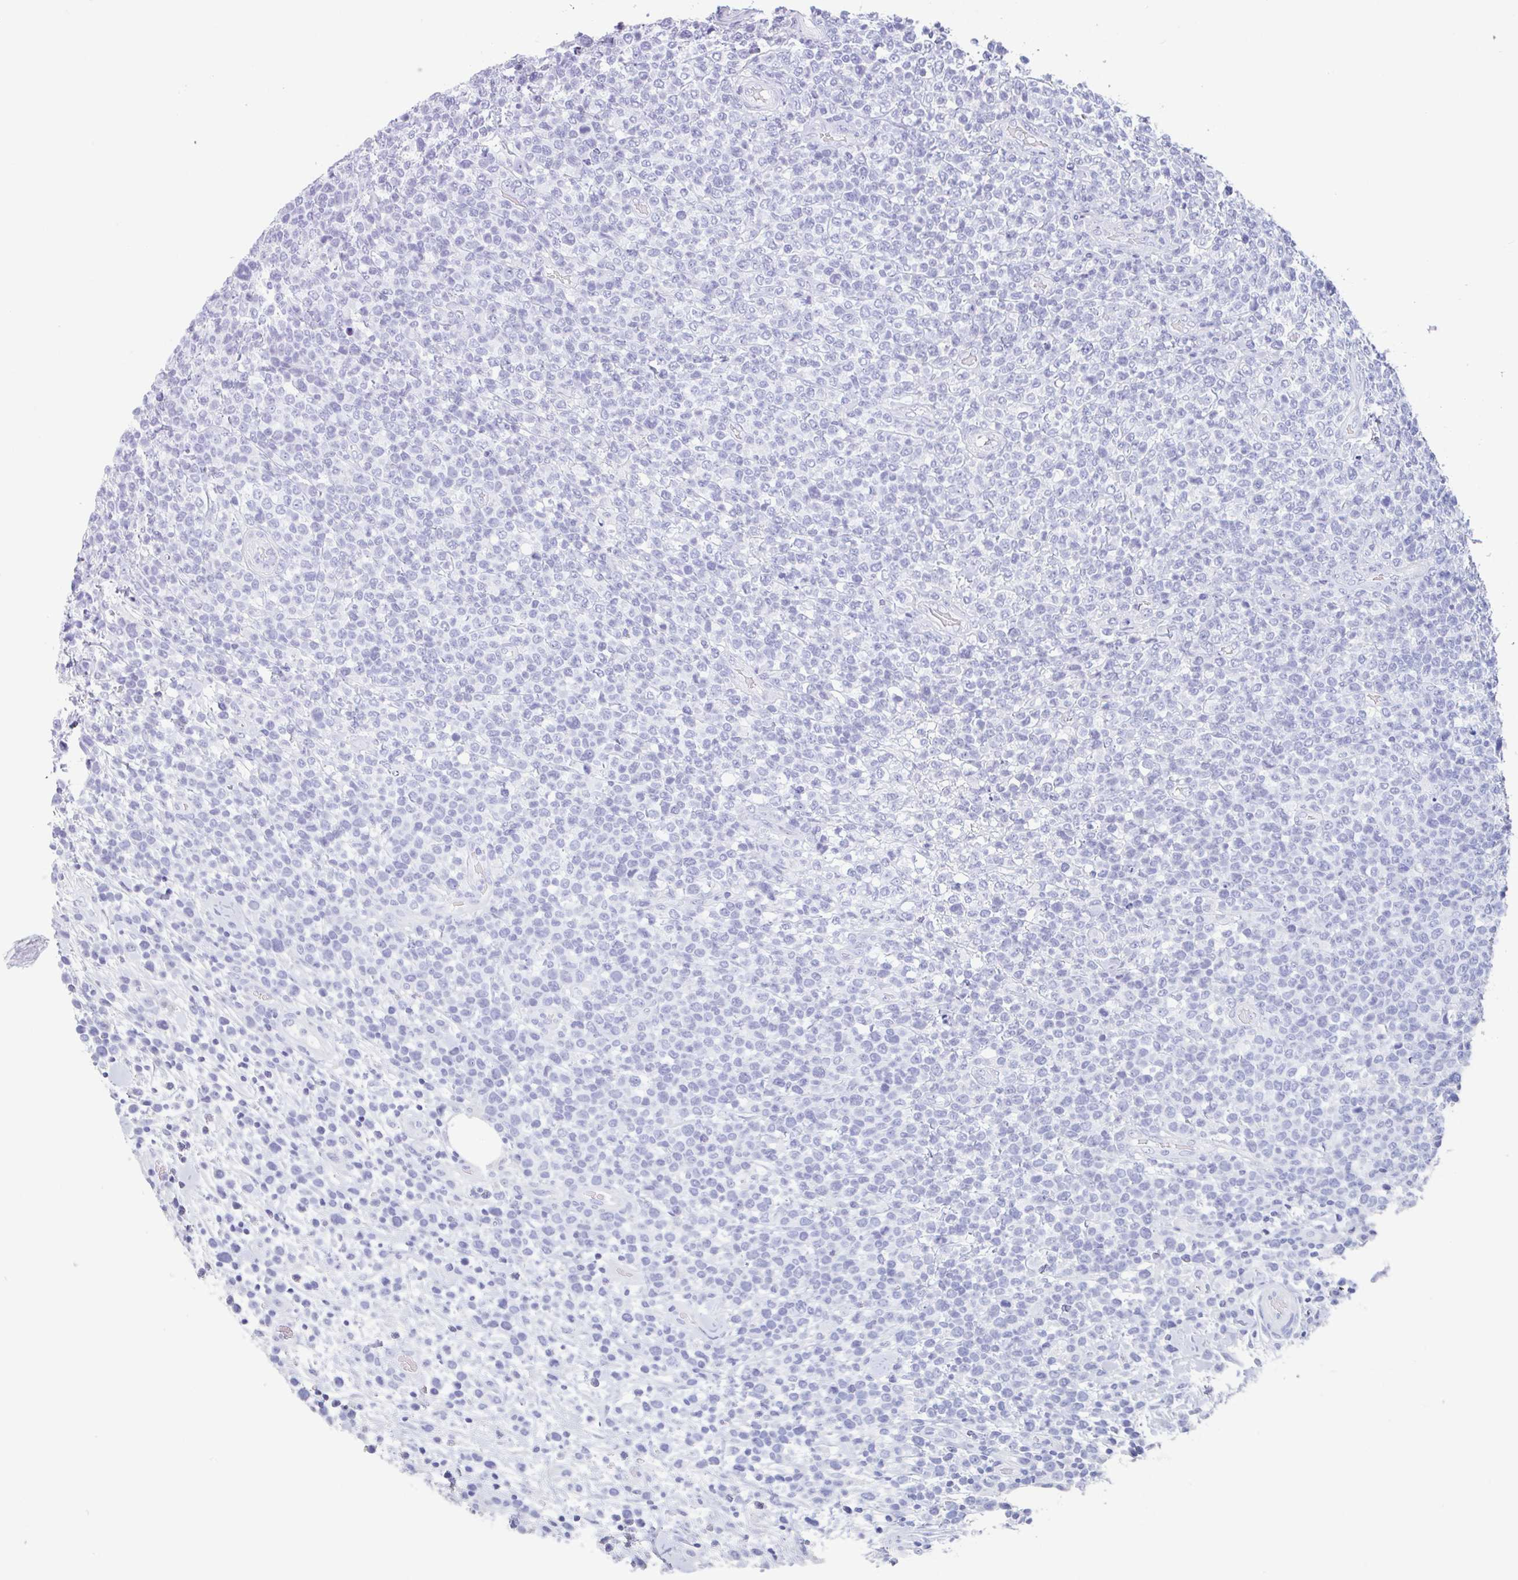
{"staining": {"intensity": "negative", "quantity": "none", "location": "none"}, "tissue": "lymphoma", "cell_type": "Tumor cells", "image_type": "cancer", "snomed": [{"axis": "morphology", "description": "Malignant lymphoma, non-Hodgkin's type, High grade"}, {"axis": "topography", "description": "Soft tissue"}], "caption": "A photomicrograph of human high-grade malignant lymphoma, non-Hodgkin's type is negative for staining in tumor cells. The staining is performed using DAB brown chromogen with nuclei counter-stained in using hematoxylin.", "gene": "EMC4", "patient": {"sex": "female", "age": 56}}